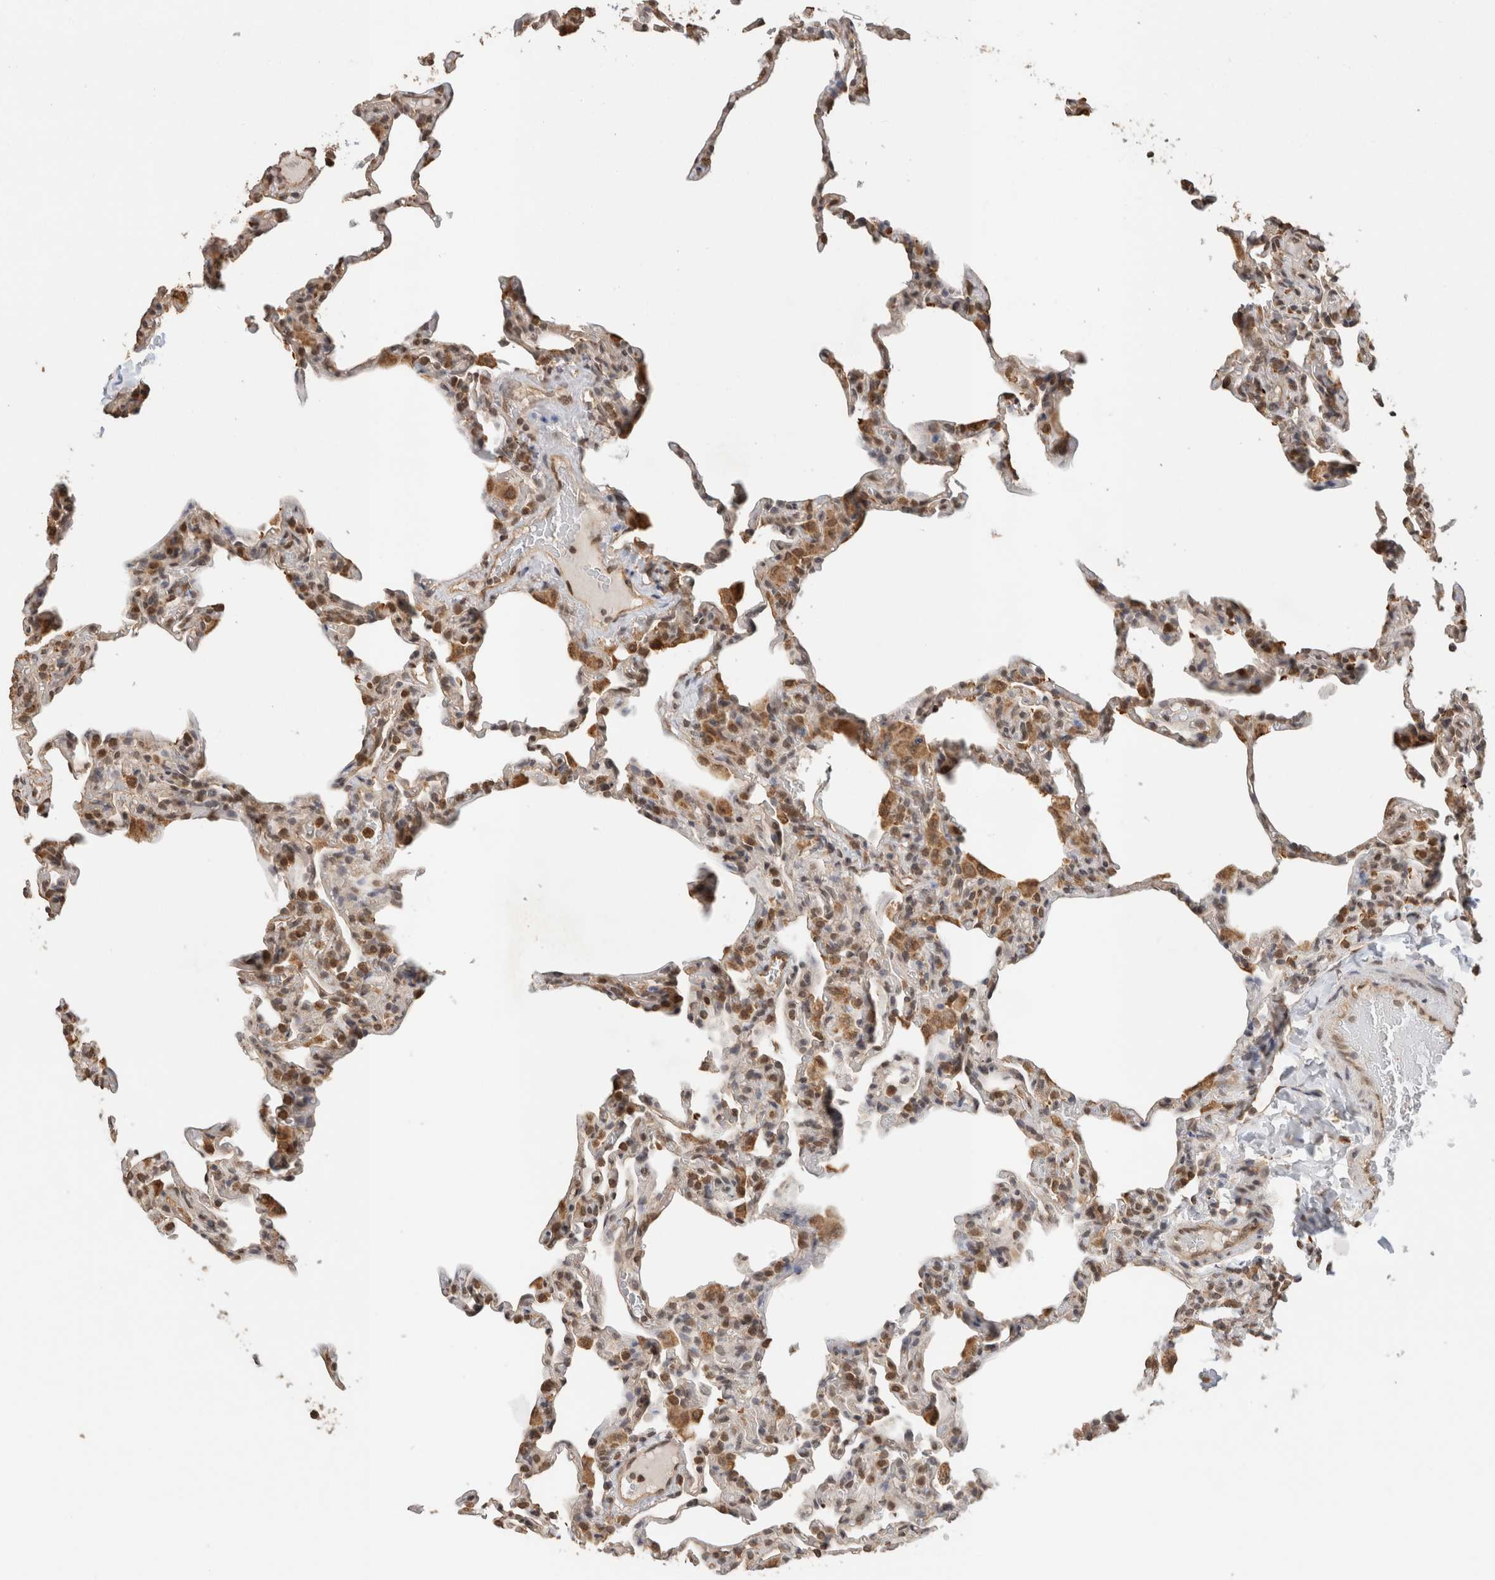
{"staining": {"intensity": "moderate", "quantity": "25%-75%", "location": "cytoplasmic/membranous,nuclear"}, "tissue": "lung", "cell_type": "Alveolar cells", "image_type": "normal", "snomed": [{"axis": "morphology", "description": "Normal tissue, NOS"}, {"axis": "topography", "description": "Lung"}], "caption": "A brown stain highlights moderate cytoplasmic/membranous,nuclear staining of a protein in alveolar cells of unremarkable lung. (Brightfield microscopy of DAB IHC at high magnification).", "gene": "C1orf21", "patient": {"sex": "male", "age": 20}}